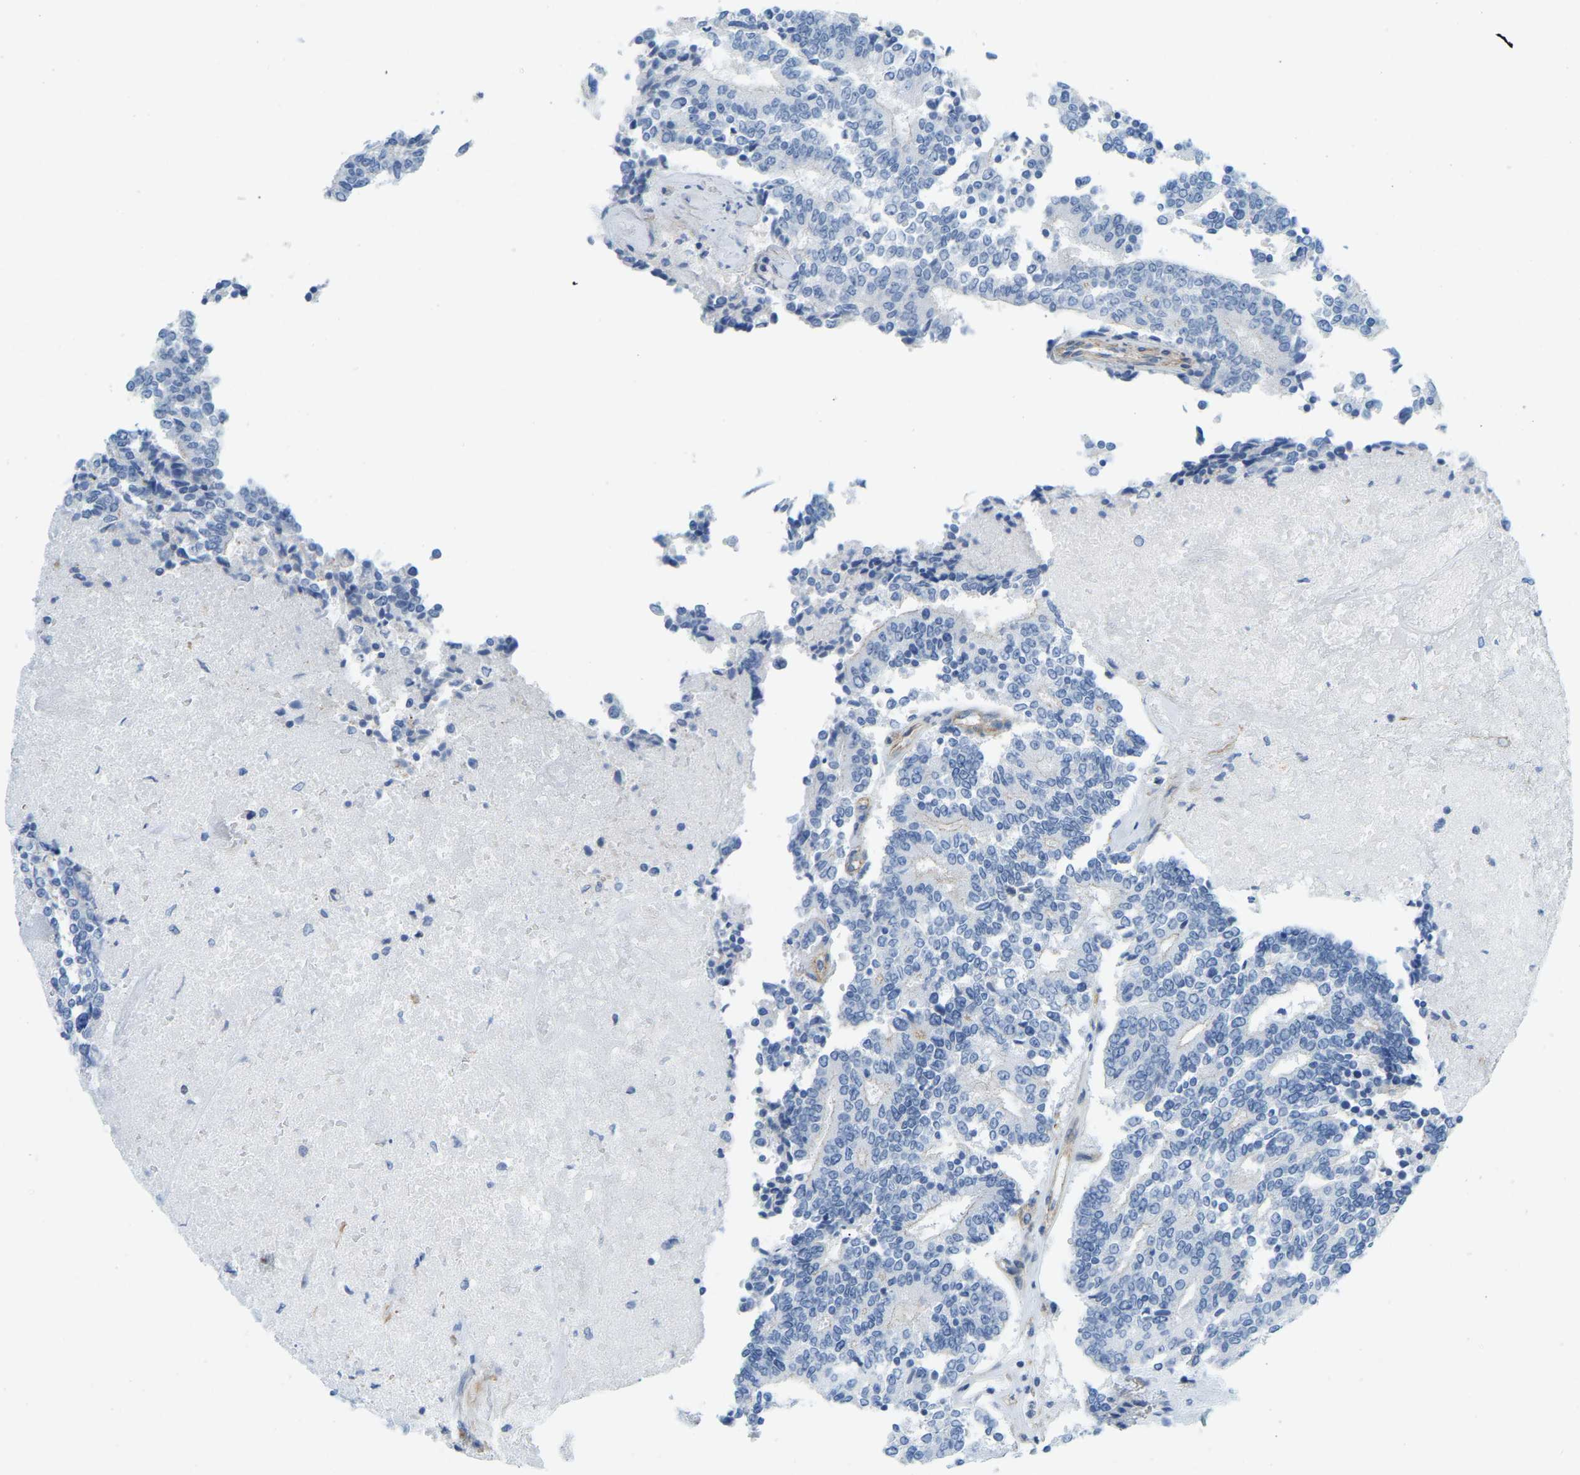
{"staining": {"intensity": "negative", "quantity": "none", "location": "none"}, "tissue": "prostate cancer", "cell_type": "Tumor cells", "image_type": "cancer", "snomed": [{"axis": "morphology", "description": "Normal tissue, NOS"}, {"axis": "morphology", "description": "Adenocarcinoma, High grade"}, {"axis": "topography", "description": "Prostate"}, {"axis": "topography", "description": "Seminal veicle"}], "caption": "Immunohistochemistry image of human prostate high-grade adenocarcinoma stained for a protein (brown), which reveals no expression in tumor cells.", "gene": "MYL3", "patient": {"sex": "male", "age": 55}}